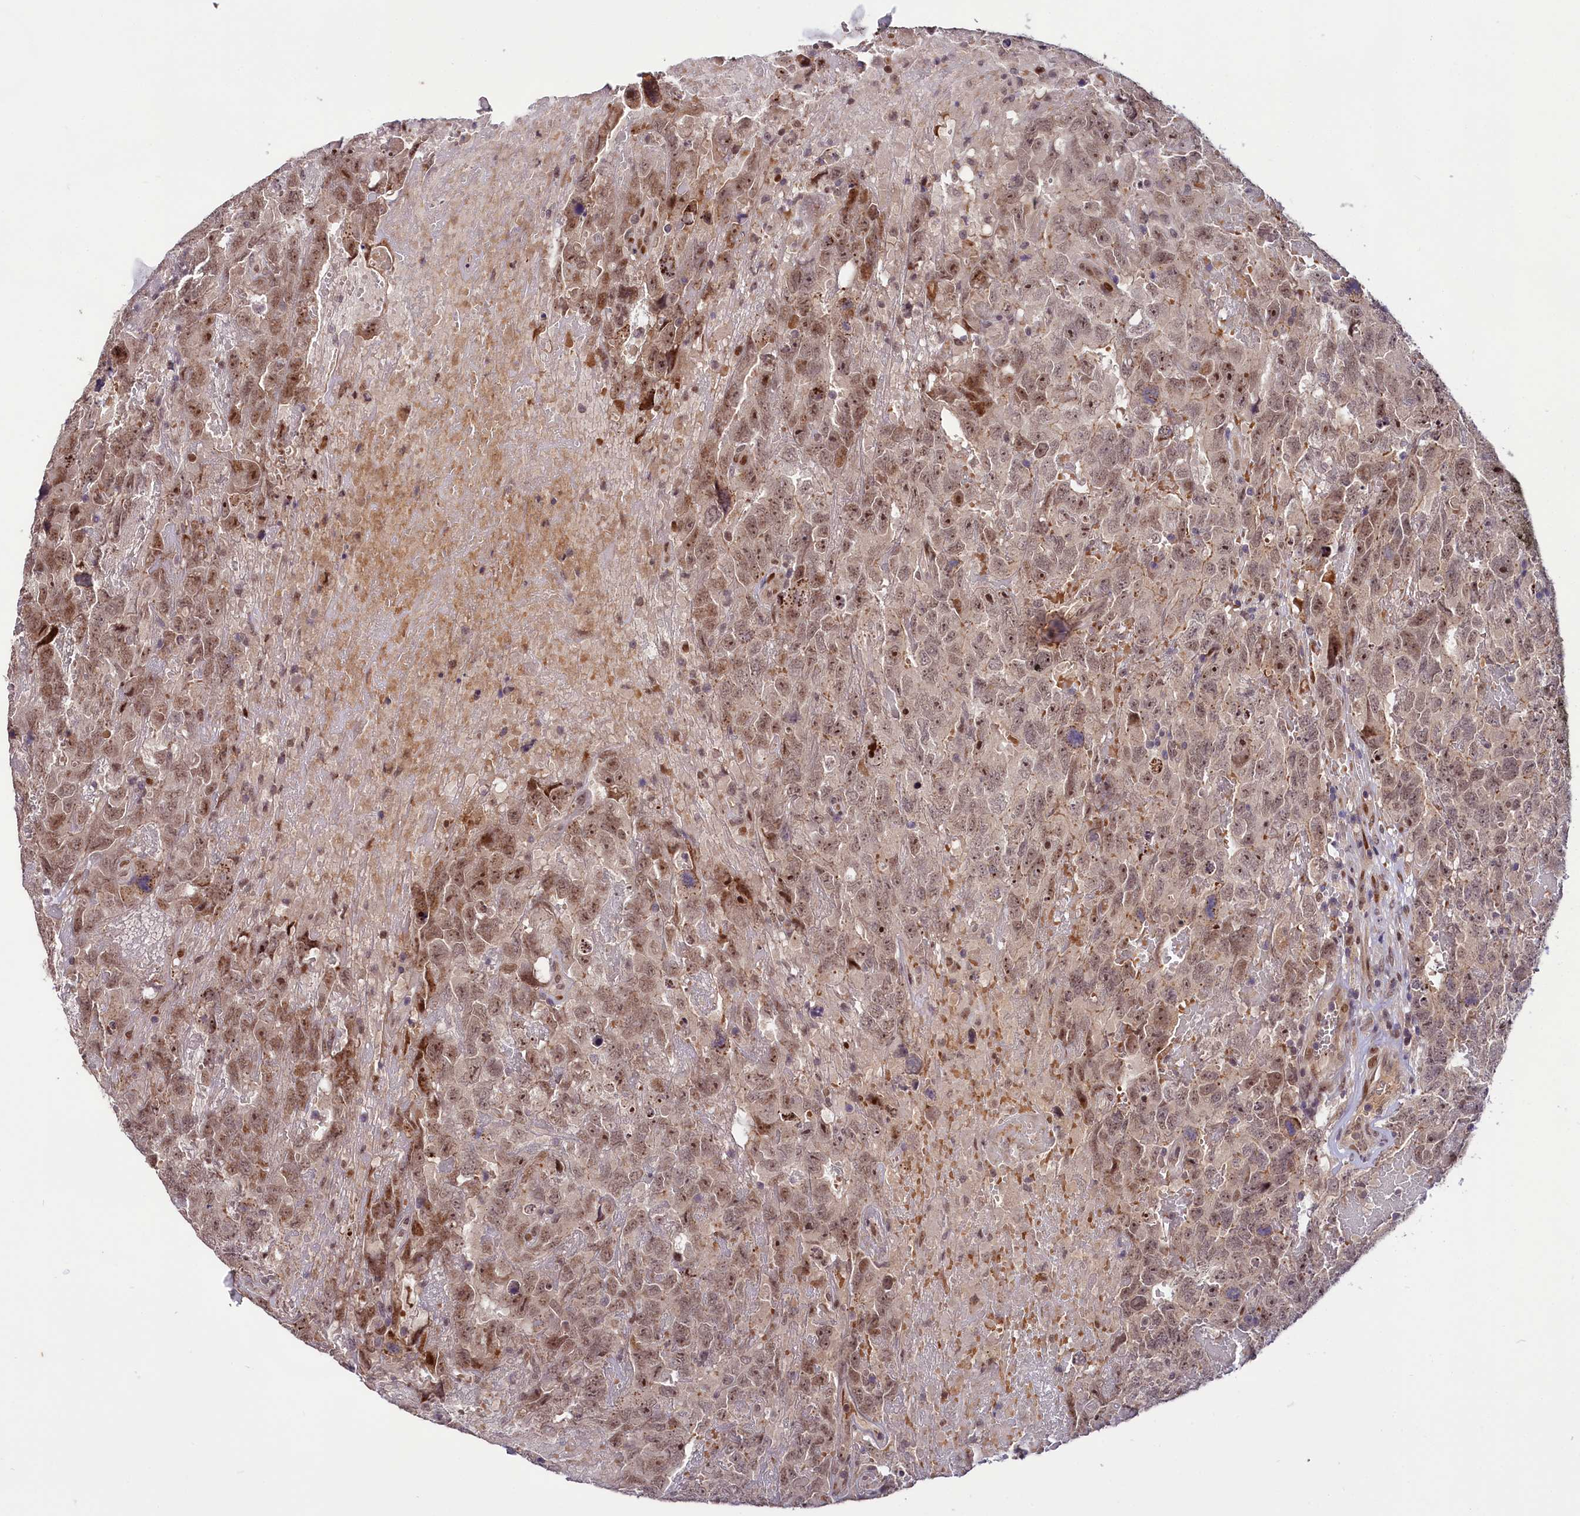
{"staining": {"intensity": "moderate", "quantity": ">75%", "location": "nuclear"}, "tissue": "testis cancer", "cell_type": "Tumor cells", "image_type": "cancer", "snomed": [{"axis": "morphology", "description": "Carcinoma, Embryonal, NOS"}, {"axis": "topography", "description": "Testis"}], "caption": "This micrograph demonstrates immunohistochemistry (IHC) staining of testis cancer, with medium moderate nuclear positivity in approximately >75% of tumor cells.", "gene": "N4BP2L1", "patient": {"sex": "male", "age": 45}}